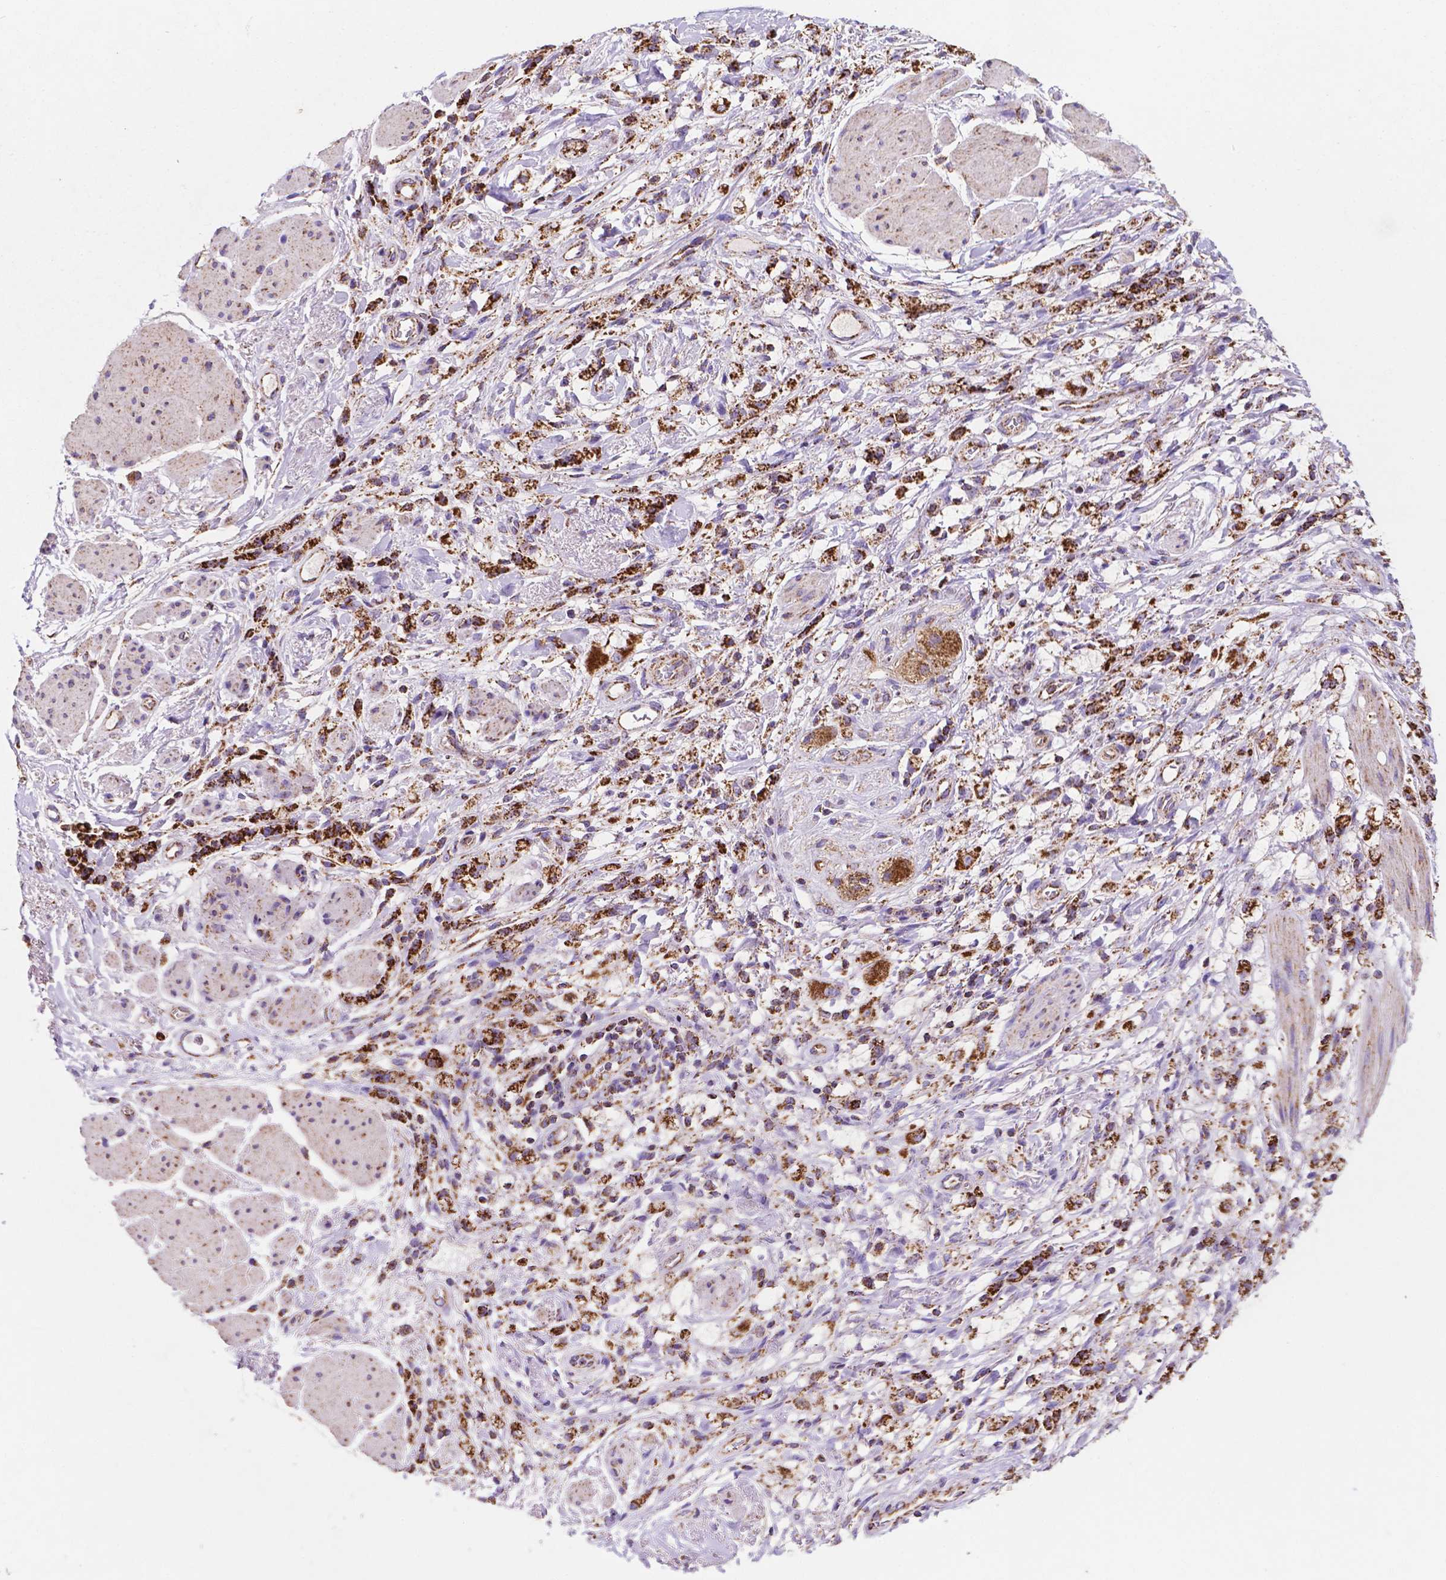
{"staining": {"intensity": "strong", "quantity": ">75%", "location": "cytoplasmic/membranous"}, "tissue": "stomach cancer", "cell_type": "Tumor cells", "image_type": "cancer", "snomed": [{"axis": "morphology", "description": "Adenocarcinoma, NOS"}, {"axis": "topography", "description": "Stomach"}], "caption": "This image demonstrates immunohistochemistry (IHC) staining of stomach cancer, with high strong cytoplasmic/membranous staining in approximately >75% of tumor cells.", "gene": "HSPD1", "patient": {"sex": "female", "age": 60}}